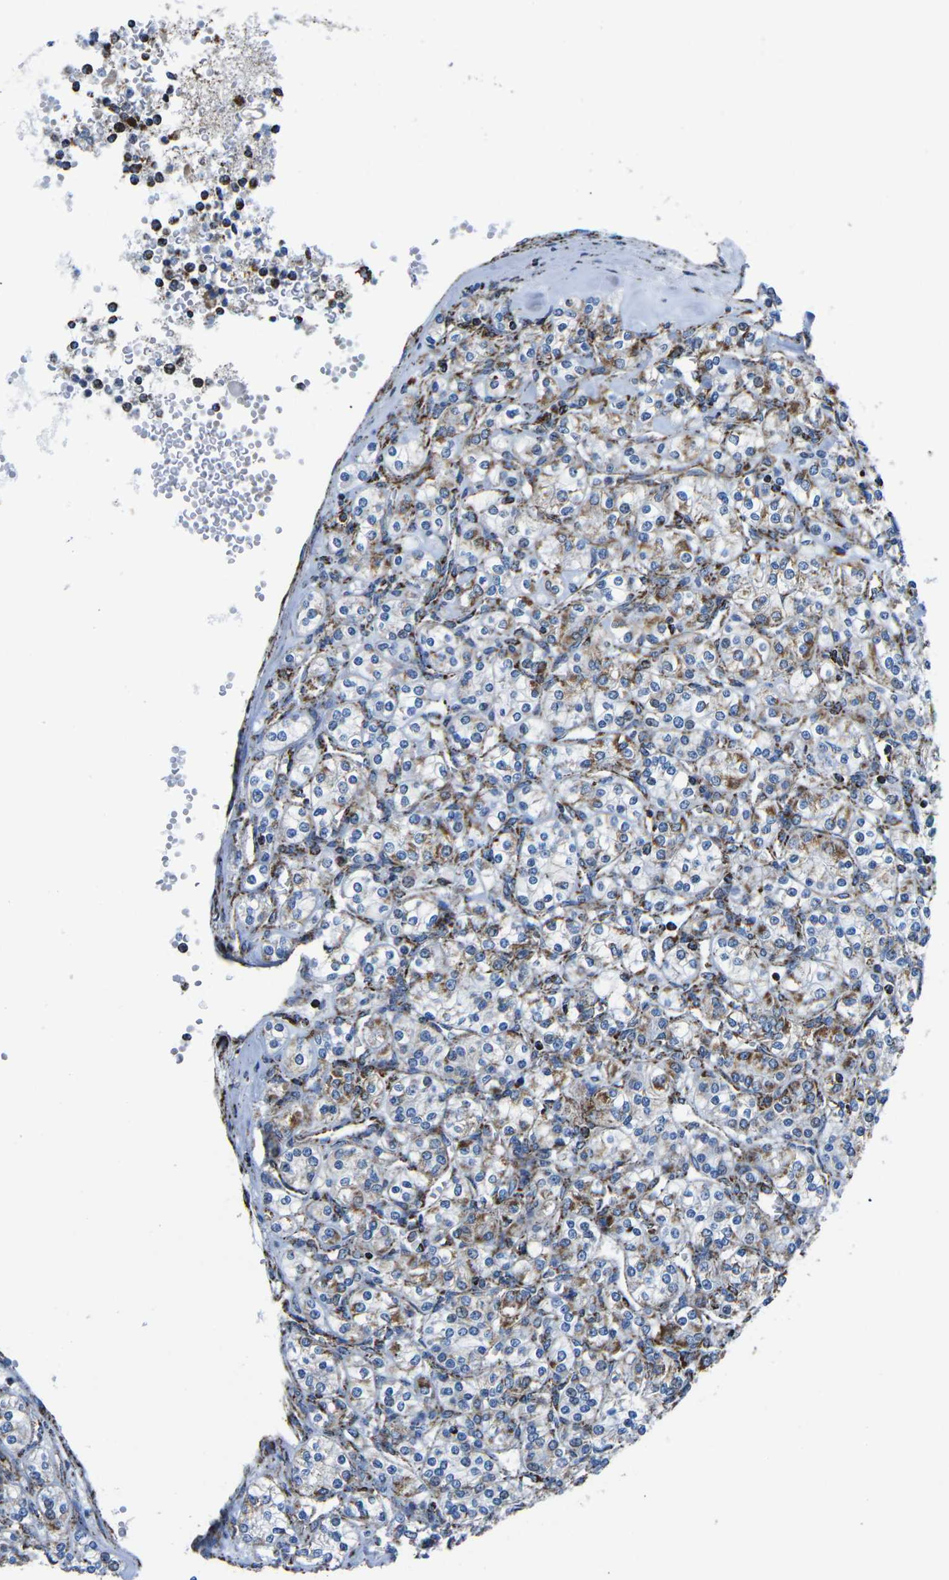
{"staining": {"intensity": "moderate", "quantity": "<25%", "location": "cytoplasmic/membranous"}, "tissue": "renal cancer", "cell_type": "Tumor cells", "image_type": "cancer", "snomed": [{"axis": "morphology", "description": "Adenocarcinoma, NOS"}, {"axis": "topography", "description": "Kidney"}], "caption": "Protein staining of renal cancer tissue reveals moderate cytoplasmic/membranous expression in approximately <25% of tumor cells.", "gene": "MT-CO2", "patient": {"sex": "male", "age": 77}}